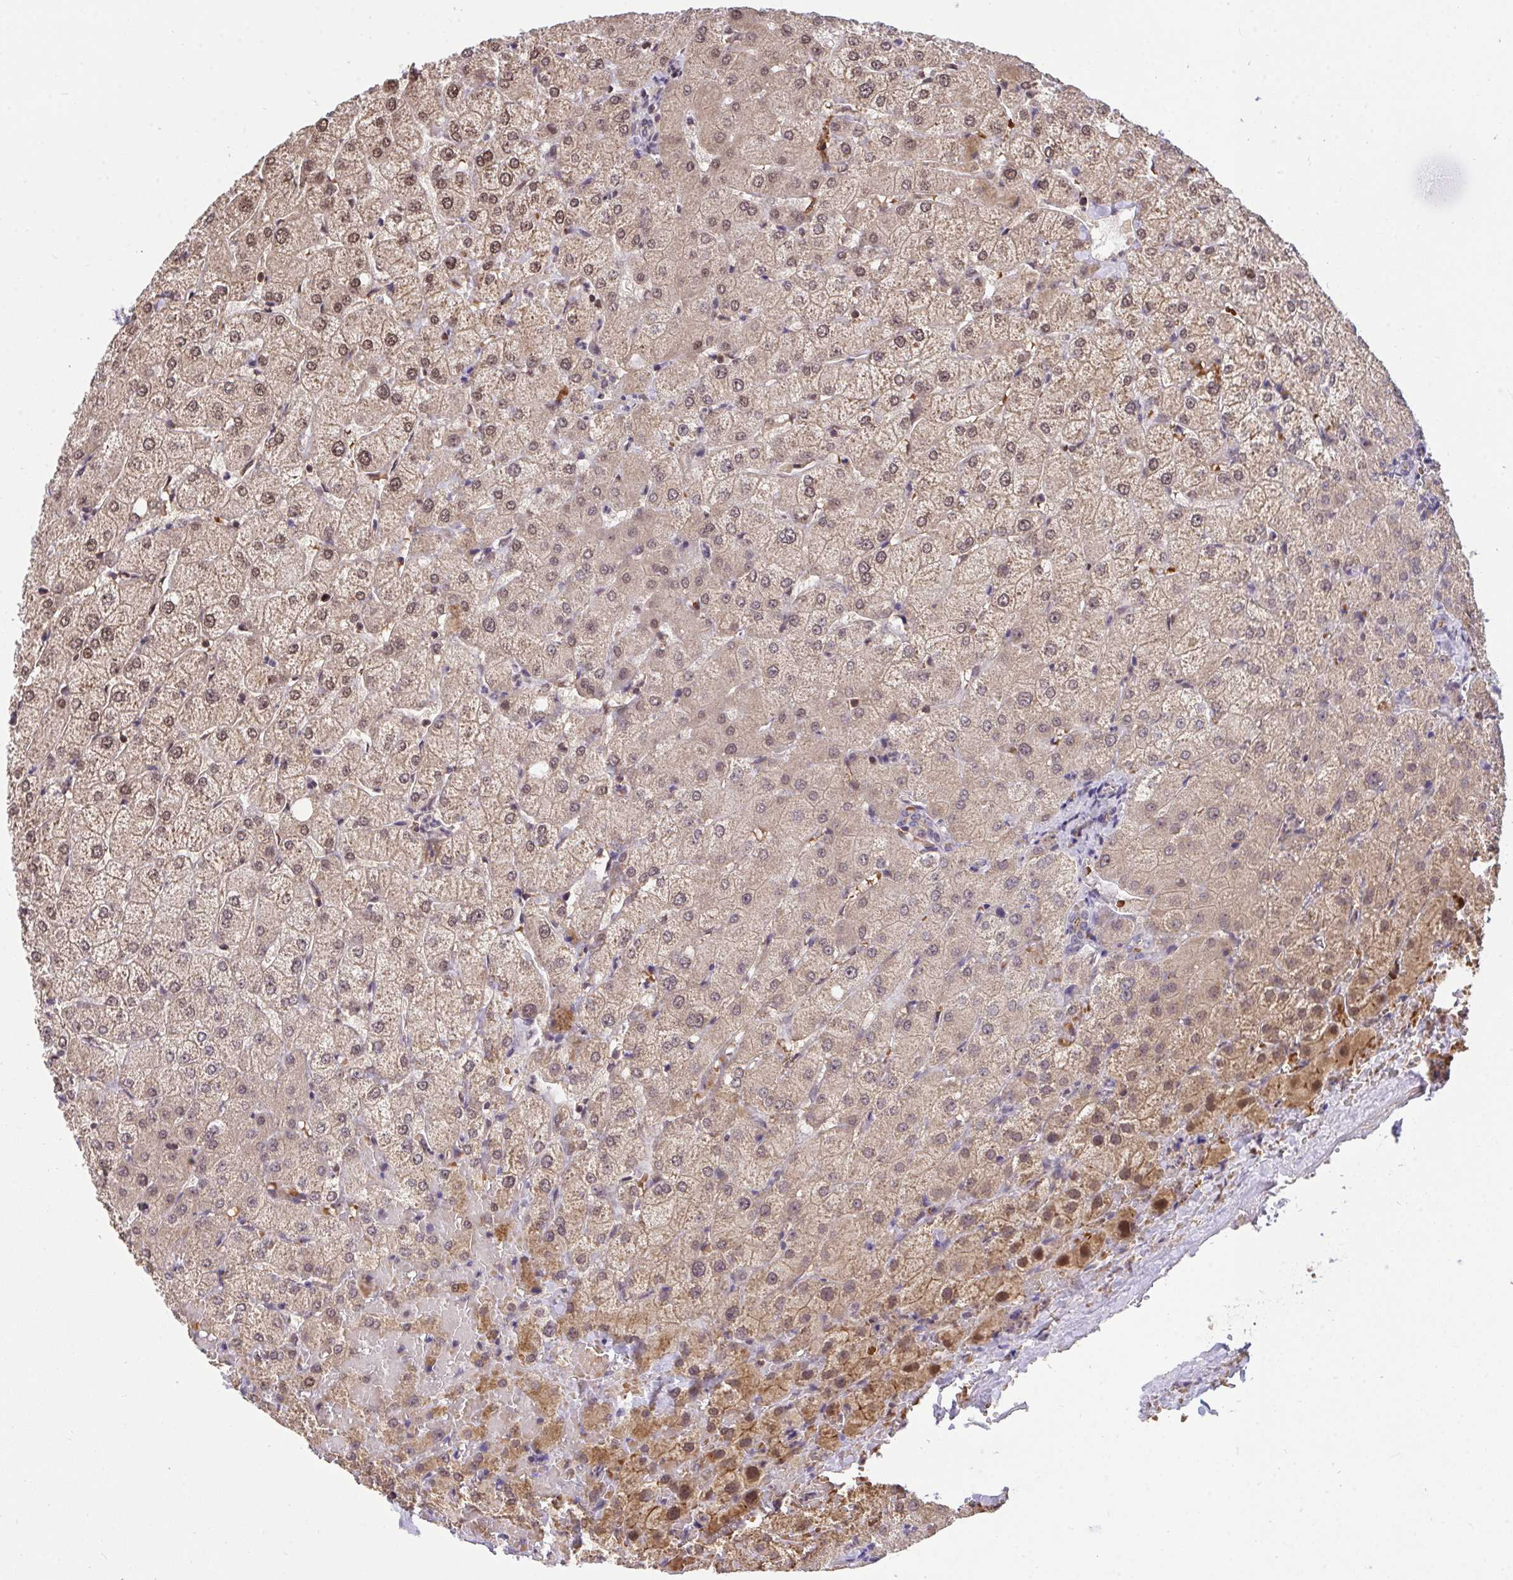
{"staining": {"intensity": "negative", "quantity": "none", "location": "none"}, "tissue": "liver", "cell_type": "Cholangiocytes", "image_type": "normal", "snomed": [{"axis": "morphology", "description": "Normal tissue, NOS"}, {"axis": "topography", "description": "Liver"}], "caption": "Immunohistochemistry (IHC) of normal liver demonstrates no staining in cholangiocytes.", "gene": "PPP1CA", "patient": {"sex": "female", "age": 54}}